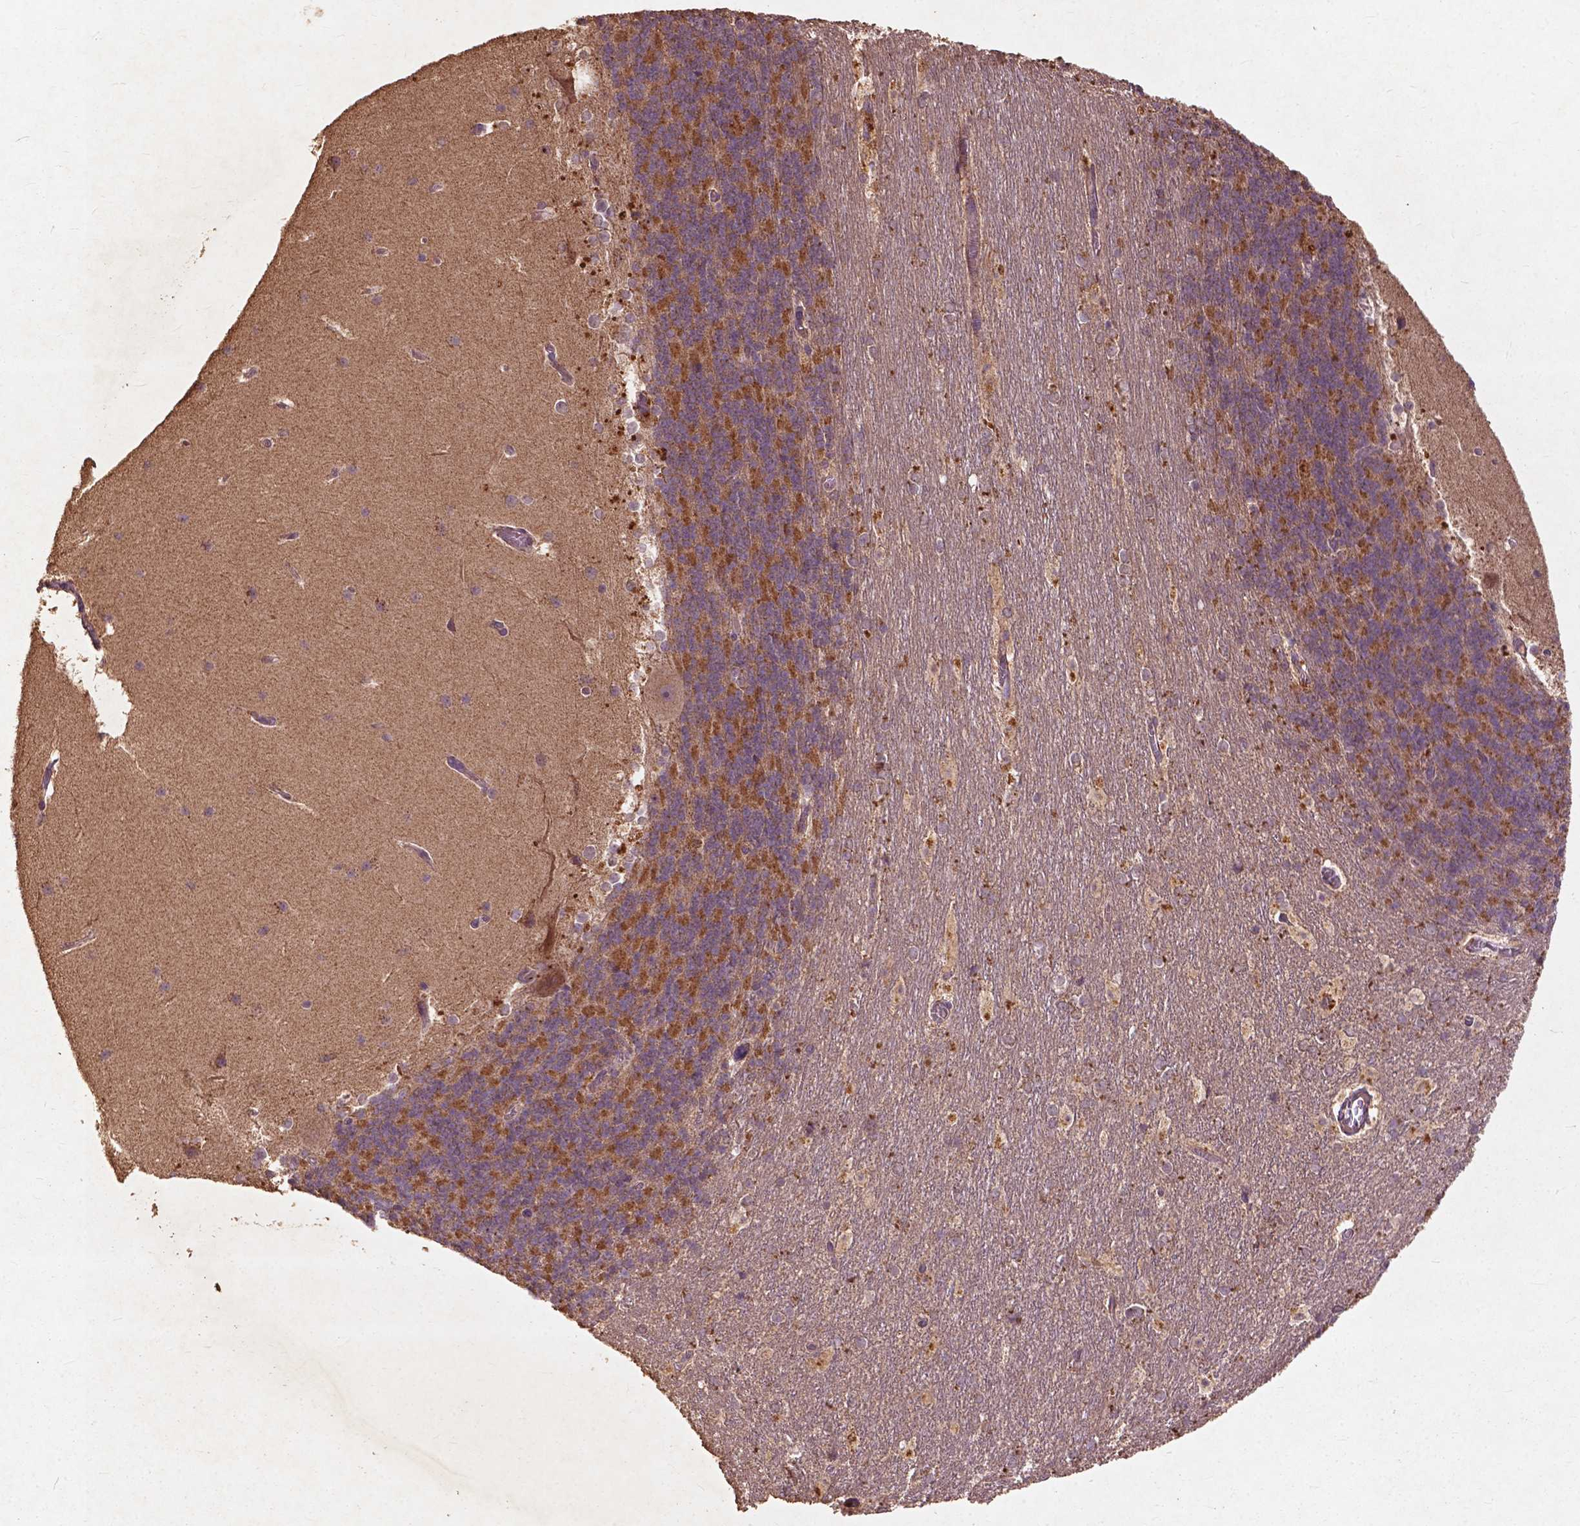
{"staining": {"intensity": "moderate", "quantity": ">75%", "location": "cytoplasmic/membranous"}, "tissue": "cerebellum", "cell_type": "Cells in granular layer", "image_type": "normal", "snomed": [{"axis": "morphology", "description": "Normal tissue, NOS"}, {"axis": "topography", "description": "Cerebellum"}], "caption": "Human cerebellum stained with a brown dye reveals moderate cytoplasmic/membranous positive expression in about >75% of cells in granular layer.", "gene": "ST6GALNAC5", "patient": {"sex": "female", "age": 19}}